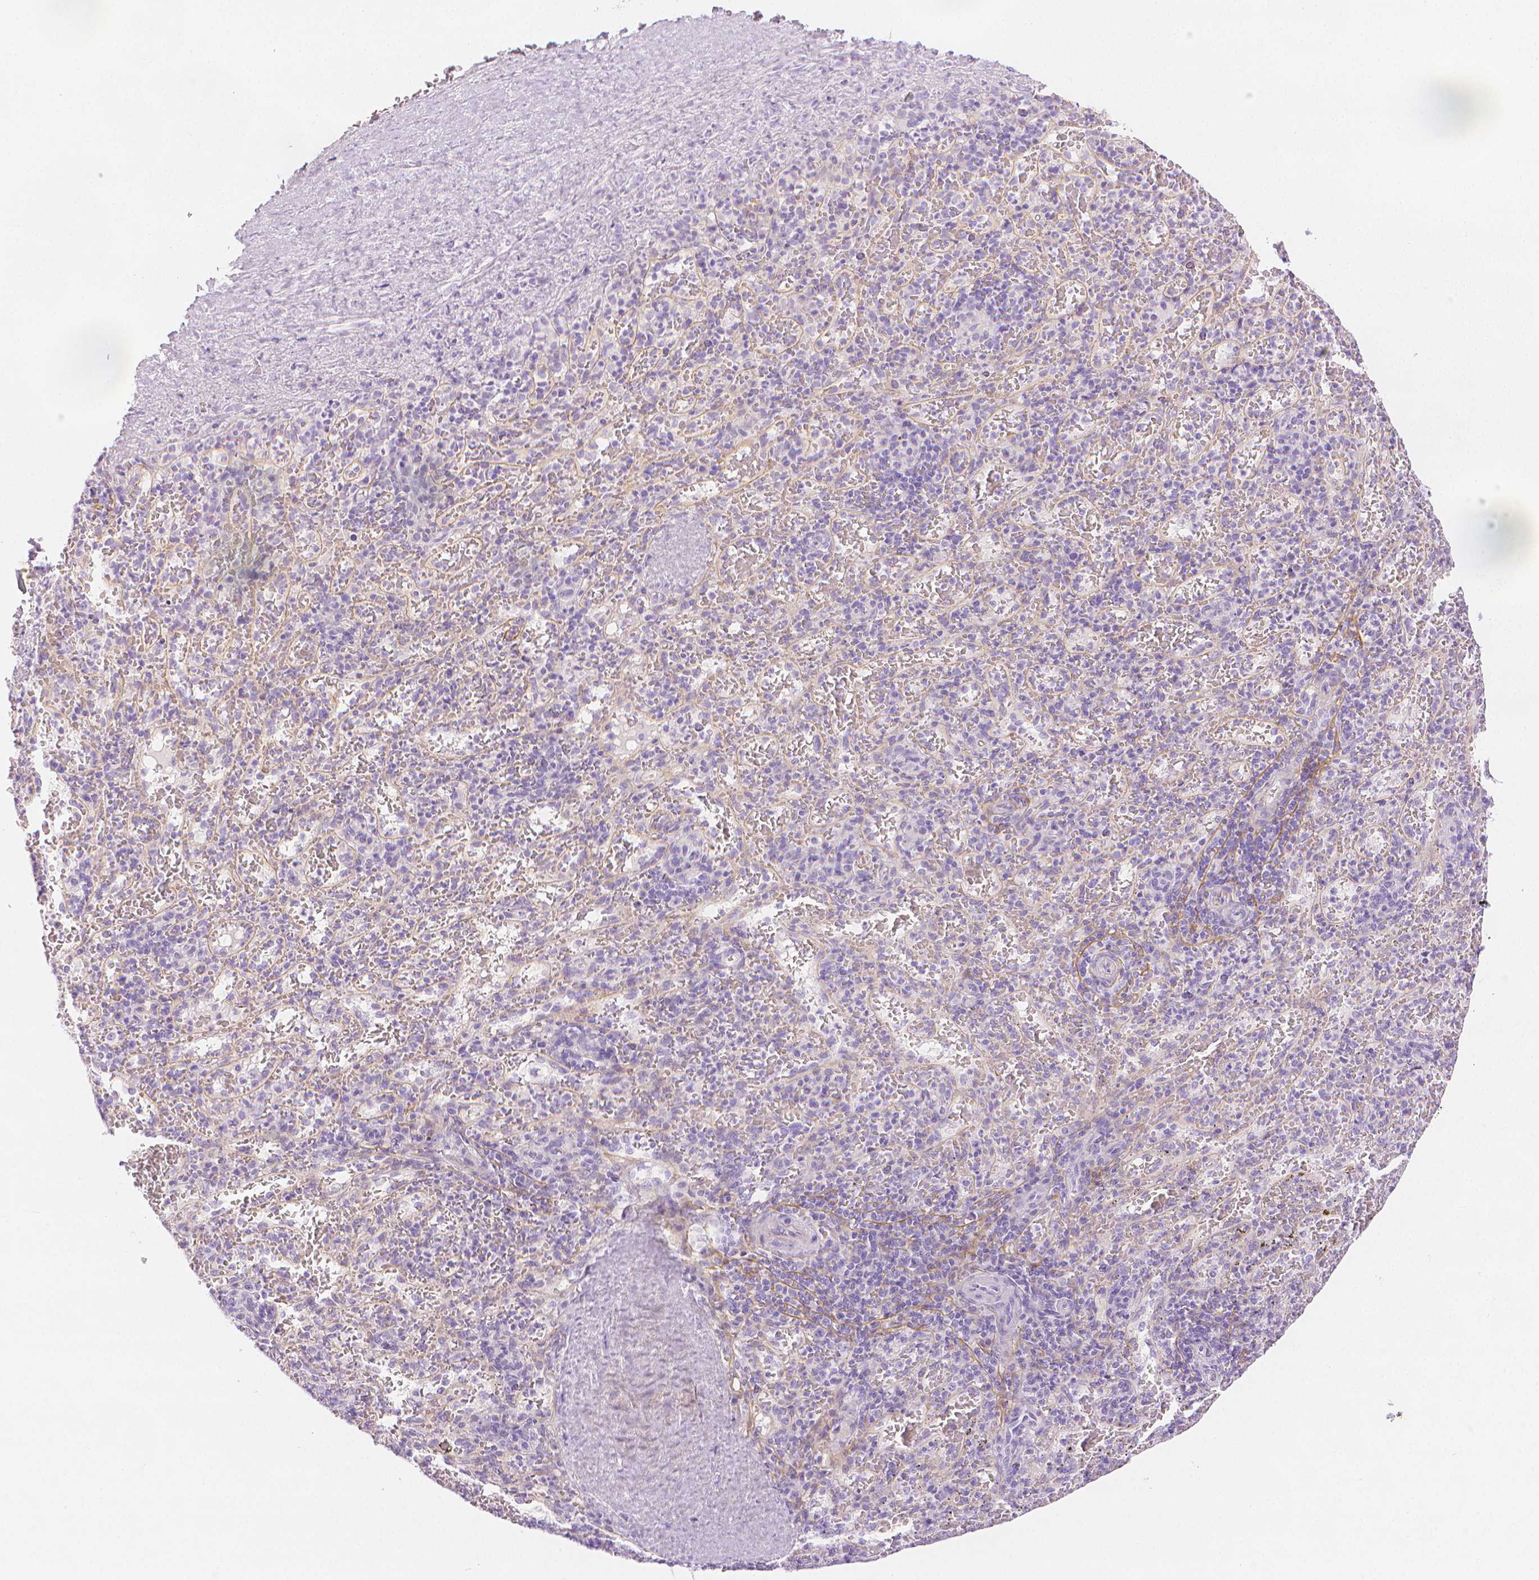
{"staining": {"intensity": "negative", "quantity": "none", "location": "none"}, "tissue": "spleen", "cell_type": "Cells in red pulp", "image_type": "normal", "snomed": [{"axis": "morphology", "description": "Normal tissue, NOS"}, {"axis": "topography", "description": "Spleen"}], "caption": "Human spleen stained for a protein using IHC shows no positivity in cells in red pulp.", "gene": "SLC27A5", "patient": {"sex": "male", "age": 57}}